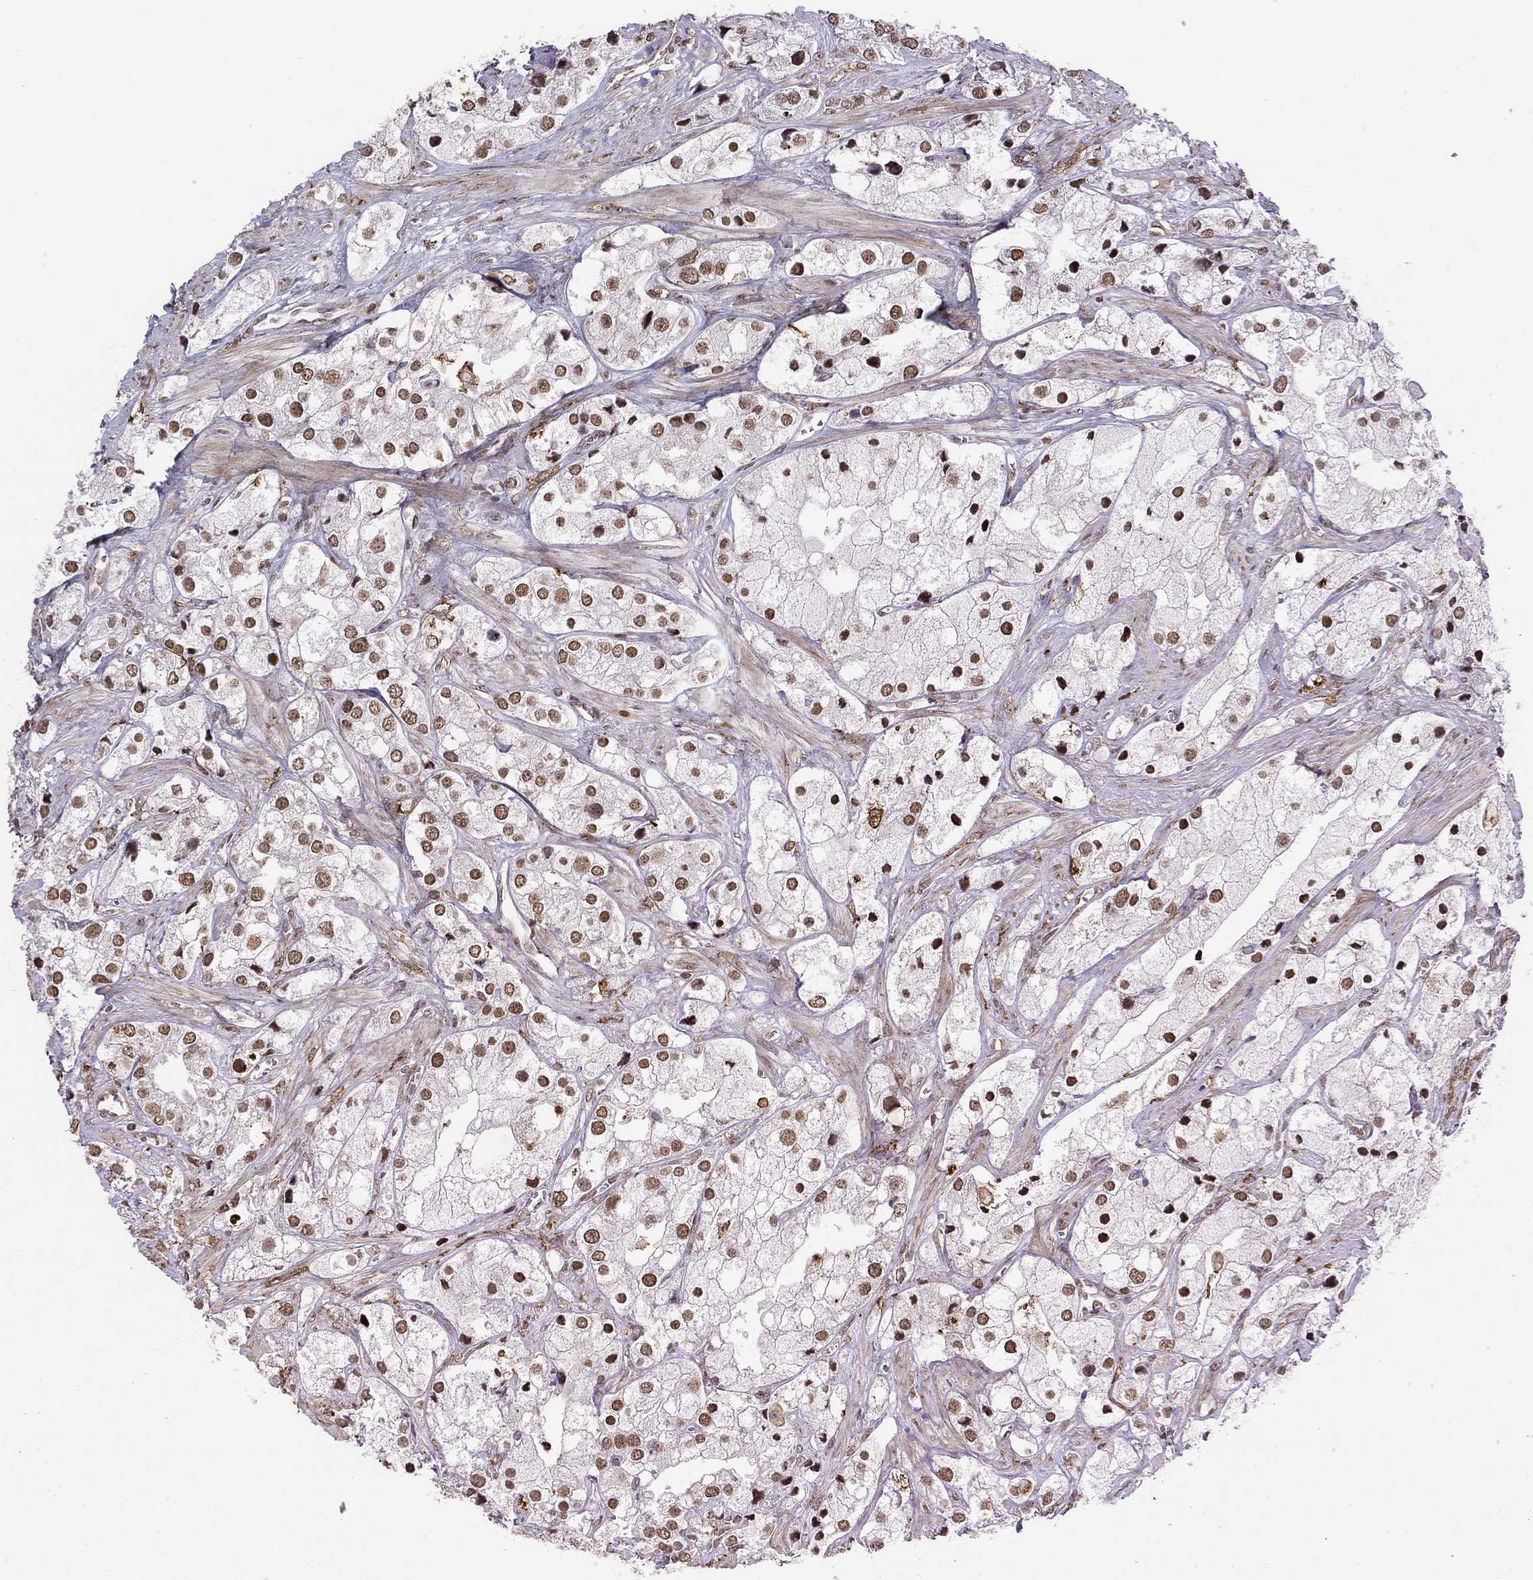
{"staining": {"intensity": "moderate", "quantity": ">75%", "location": "nuclear"}, "tissue": "prostate cancer", "cell_type": "Tumor cells", "image_type": "cancer", "snomed": [{"axis": "morphology", "description": "Adenocarcinoma, NOS"}, {"axis": "topography", "description": "Prostate and seminal vesicle, NOS"}, {"axis": "topography", "description": "Prostate"}], "caption": "Tumor cells exhibit medium levels of moderate nuclear staining in about >75% of cells in human adenocarcinoma (prostate).", "gene": "GRIA3", "patient": {"sex": "male", "age": 79}}